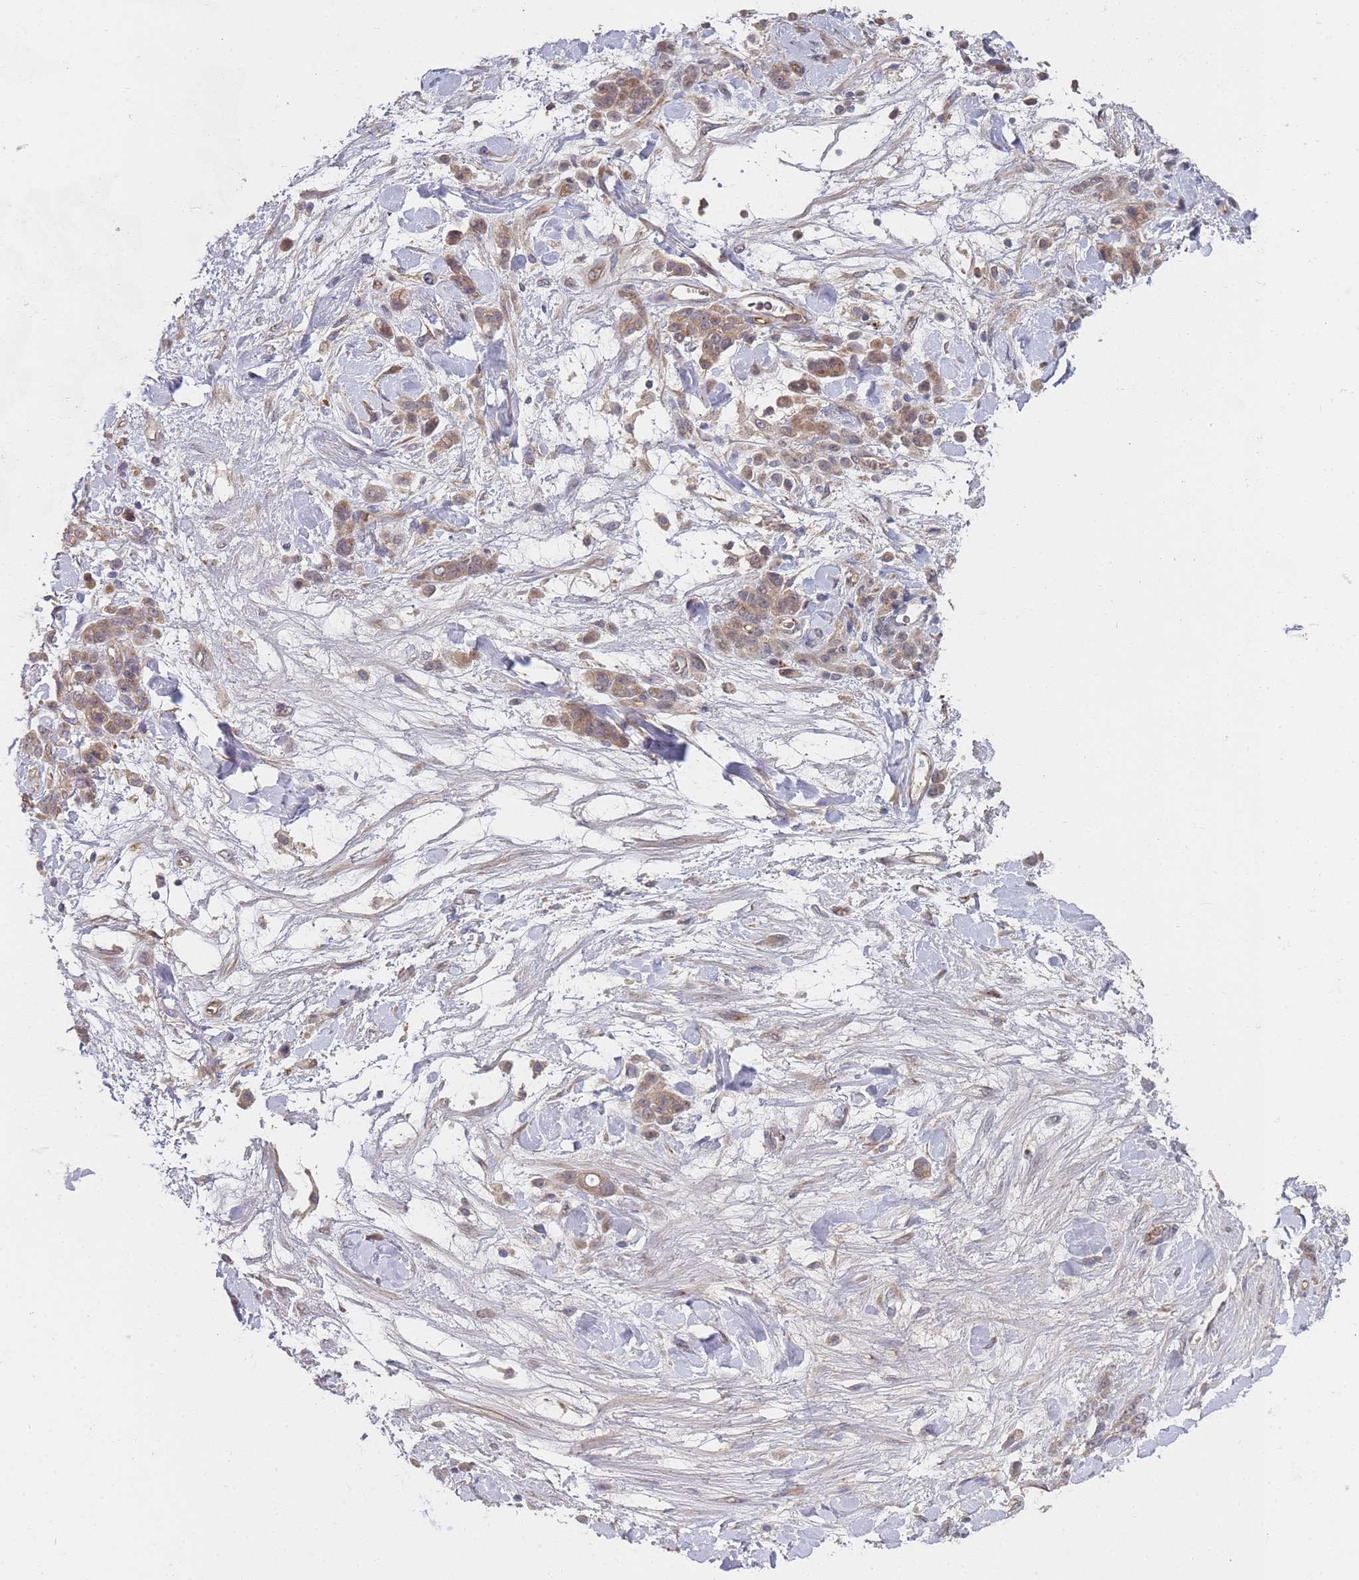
{"staining": {"intensity": "weak", "quantity": ">75%", "location": "cytoplasmic/membranous"}, "tissue": "stomach cancer", "cell_type": "Tumor cells", "image_type": "cancer", "snomed": [{"axis": "morphology", "description": "Normal tissue, NOS"}, {"axis": "morphology", "description": "Adenocarcinoma, NOS"}, {"axis": "topography", "description": "Stomach"}], "caption": "Immunohistochemical staining of stomach cancer exhibits low levels of weak cytoplasmic/membranous protein expression in about >75% of tumor cells. The protein of interest is stained brown, and the nuclei are stained in blue (DAB (3,3'-diaminobenzidine) IHC with brightfield microscopy, high magnification).", "gene": "ABCB6", "patient": {"sex": "male", "age": 82}}